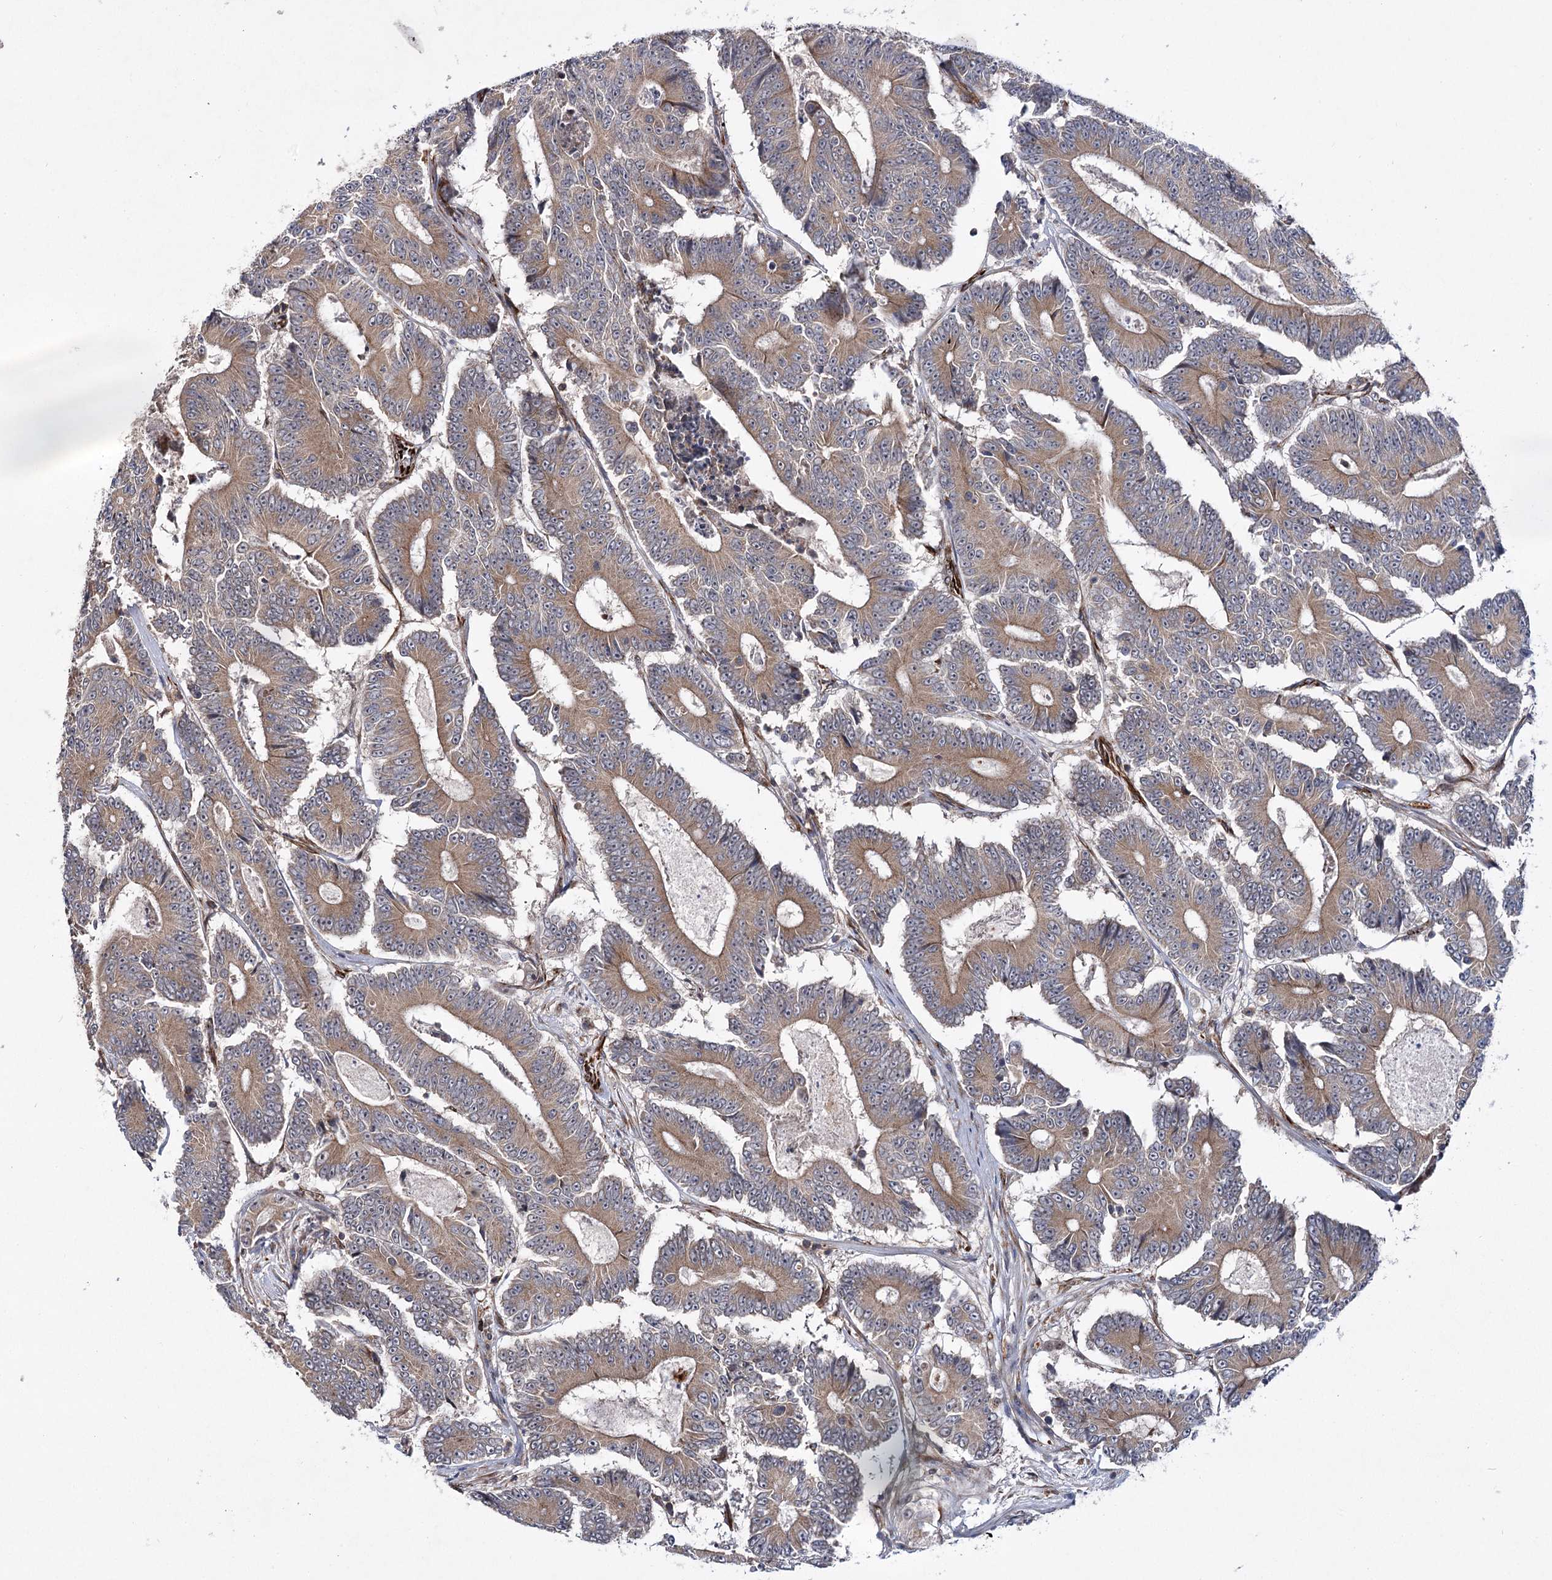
{"staining": {"intensity": "weak", "quantity": ">75%", "location": "cytoplasmic/membranous"}, "tissue": "colorectal cancer", "cell_type": "Tumor cells", "image_type": "cancer", "snomed": [{"axis": "morphology", "description": "Adenocarcinoma, NOS"}, {"axis": "topography", "description": "Colon"}], "caption": "An immunohistochemistry (IHC) micrograph of tumor tissue is shown. Protein staining in brown shows weak cytoplasmic/membranous positivity in colorectal cancer (adenocarcinoma) within tumor cells.", "gene": "DPEP2", "patient": {"sex": "male", "age": 83}}